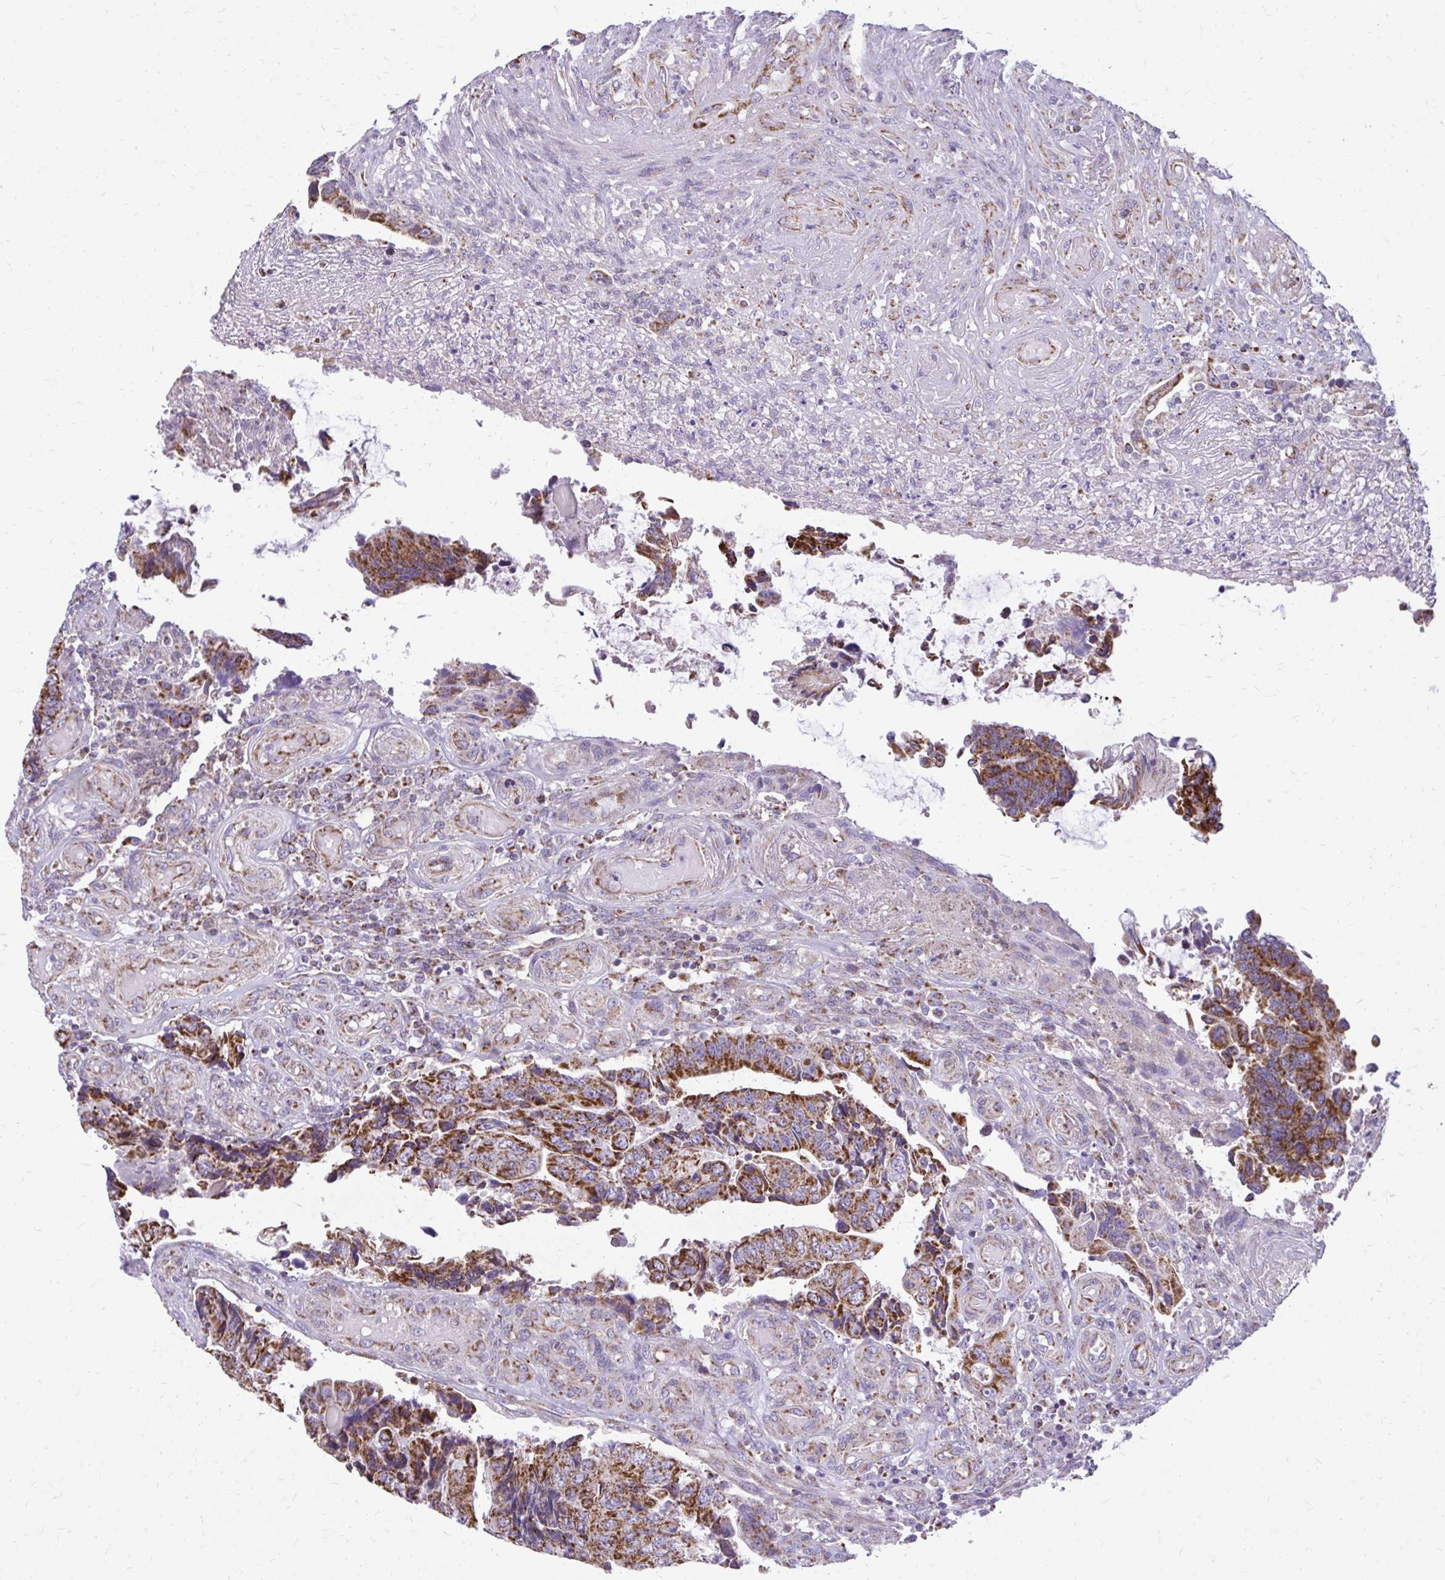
{"staining": {"intensity": "strong", "quantity": ">75%", "location": "cytoplasmic/membranous"}, "tissue": "colorectal cancer", "cell_type": "Tumor cells", "image_type": "cancer", "snomed": [{"axis": "morphology", "description": "Adenocarcinoma, NOS"}, {"axis": "topography", "description": "Colon"}], "caption": "Brown immunohistochemical staining in human colorectal adenocarcinoma demonstrates strong cytoplasmic/membranous staining in about >75% of tumor cells. The protein is shown in brown color, while the nuclei are stained blue.", "gene": "IFIT1", "patient": {"sex": "male", "age": 87}}